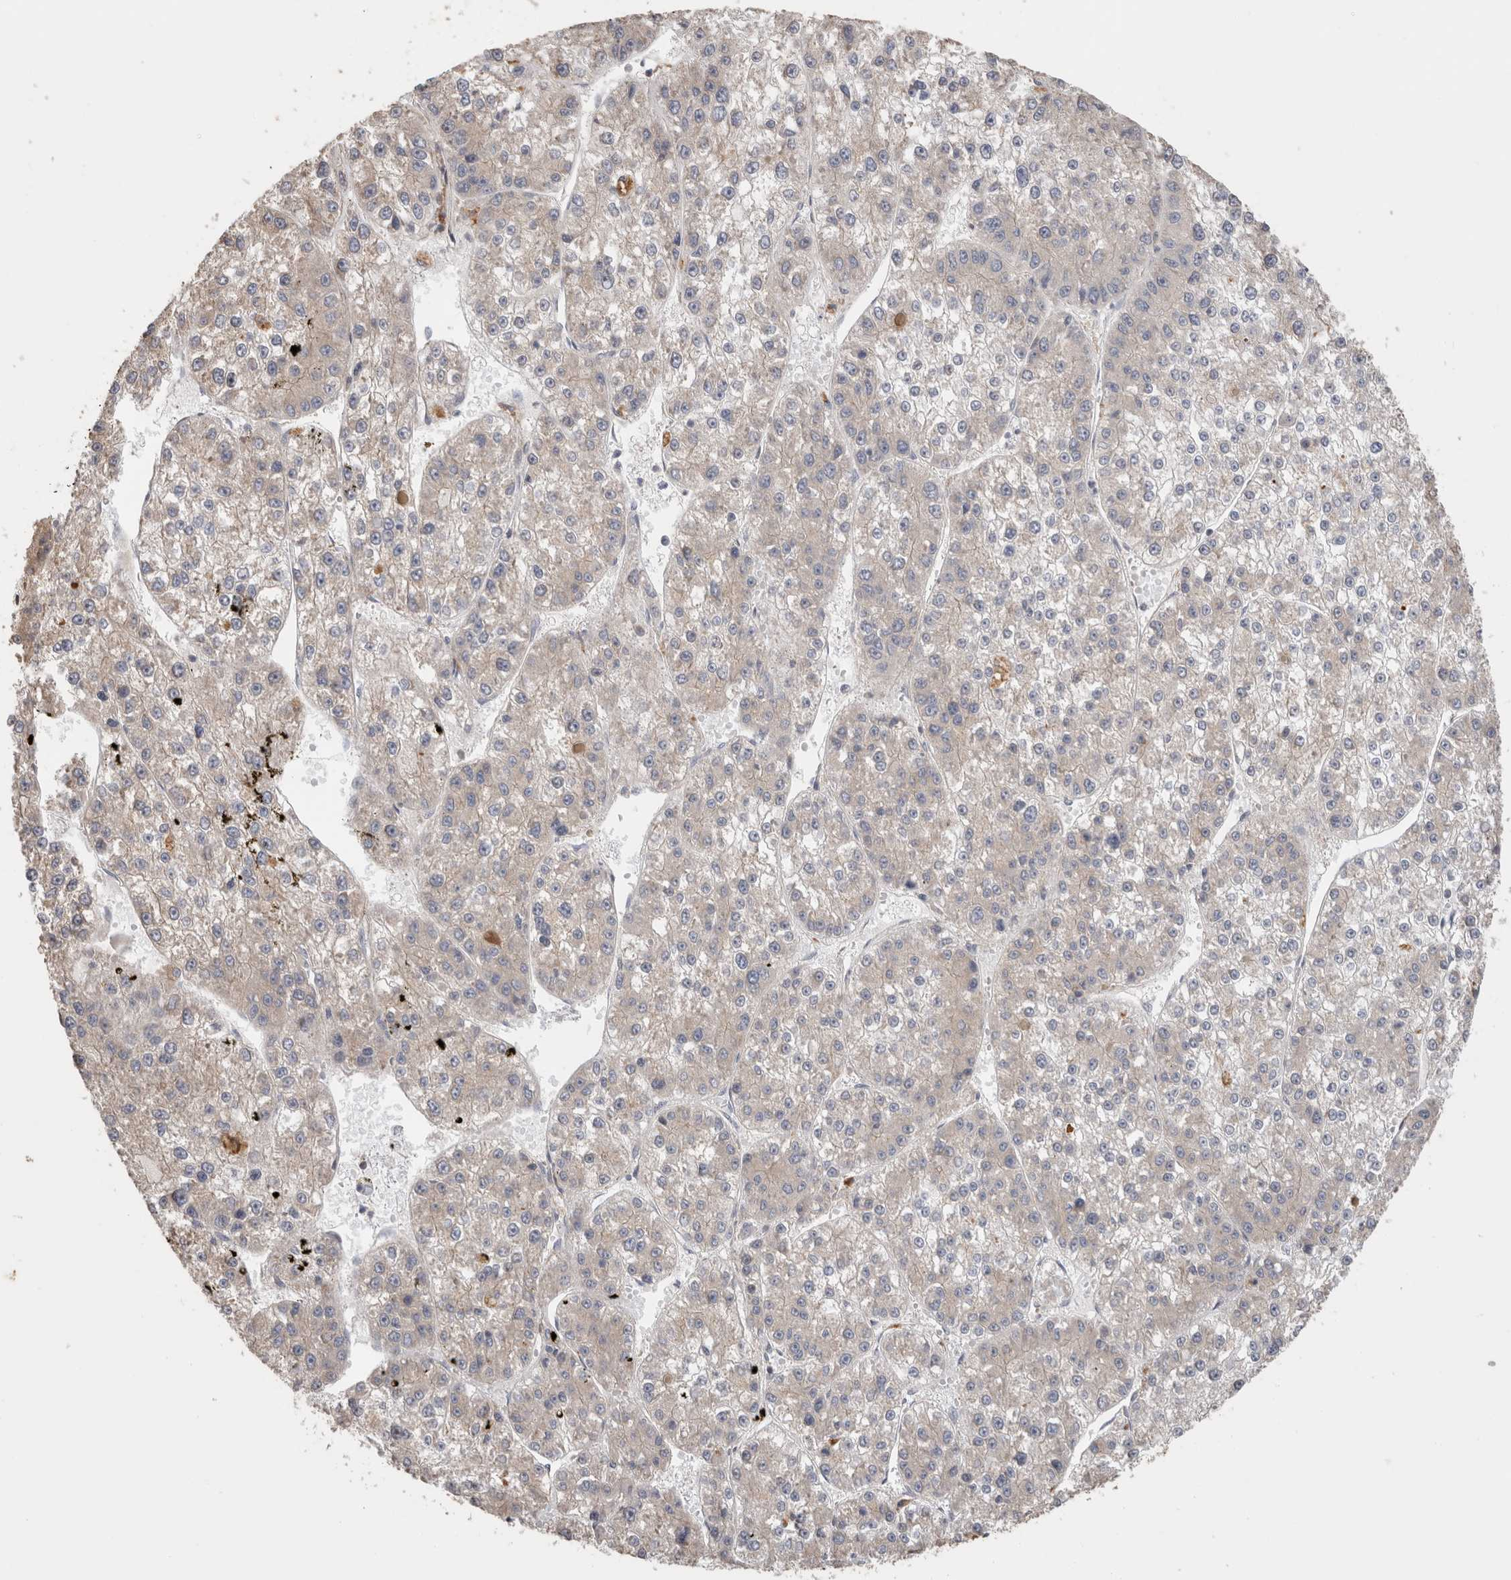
{"staining": {"intensity": "weak", "quantity": "<25%", "location": "cytoplasmic/membranous"}, "tissue": "liver cancer", "cell_type": "Tumor cells", "image_type": "cancer", "snomed": [{"axis": "morphology", "description": "Carcinoma, Hepatocellular, NOS"}, {"axis": "topography", "description": "Liver"}], "caption": "Protein analysis of liver cancer (hepatocellular carcinoma) displays no significant staining in tumor cells.", "gene": "CLIP1", "patient": {"sex": "female", "age": 73}}